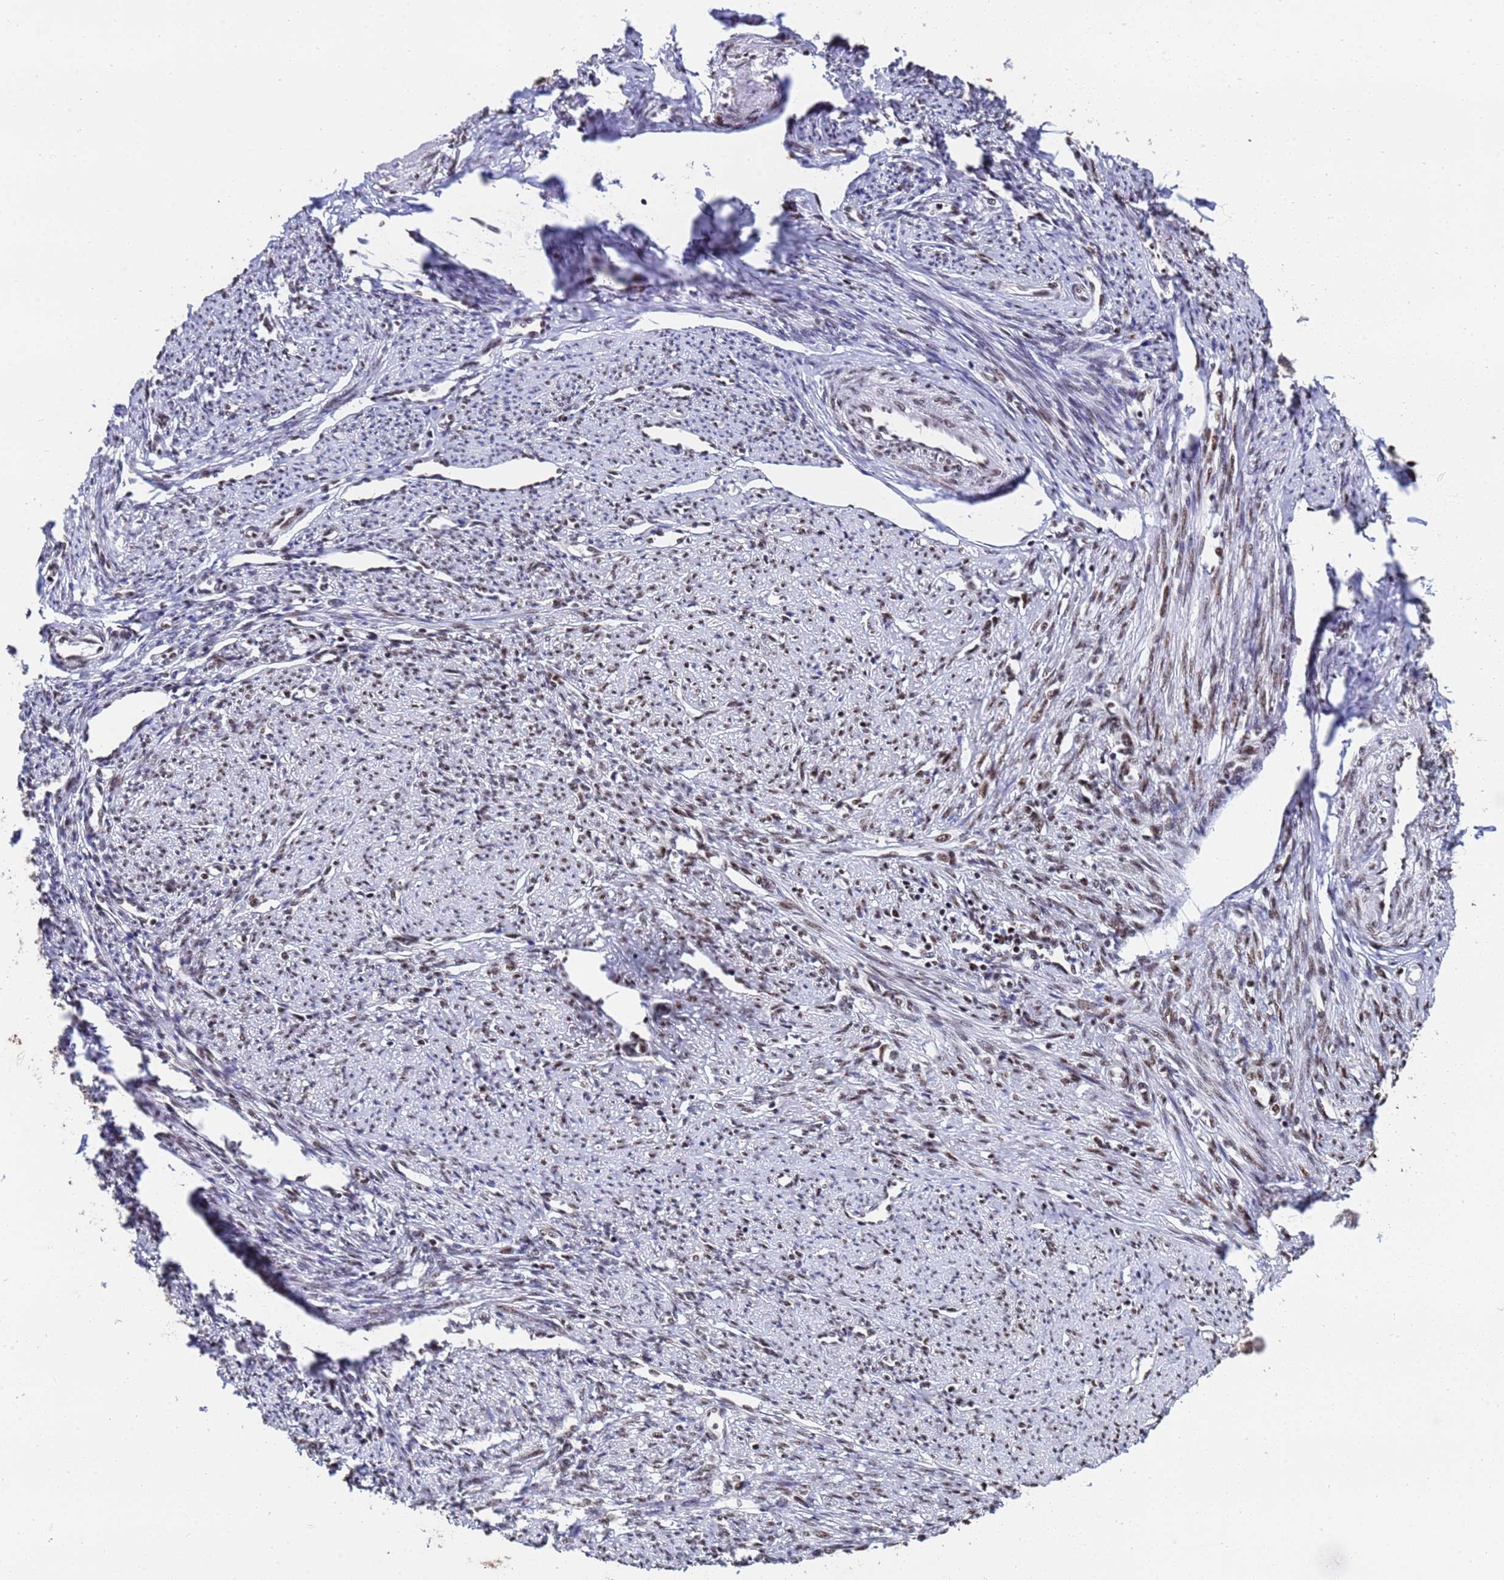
{"staining": {"intensity": "moderate", "quantity": "25%-75%", "location": "nuclear"}, "tissue": "smooth muscle", "cell_type": "Smooth muscle cells", "image_type": "normal", "snomed": [{"axis": "morphology", "description": "Normal tissue, NOS"}, {"axis": "topography", "description": "Smooth muscle"}, {"axis": "topography", "description": "Uterus"}], "caption": "Protein analysis of unremarkable smooth muscle demonstrates moderate nuclear positivity in about 25%-75% of smooth muscle cells. The staining is performed using DAB (3,3'-diaminobenzidine) brown chromogen to label protein expression. The nuclei are counter-stained blue using hematoxylin.", "gene": "SF3B2", "patient": {"sex": "female", "age": 59}}